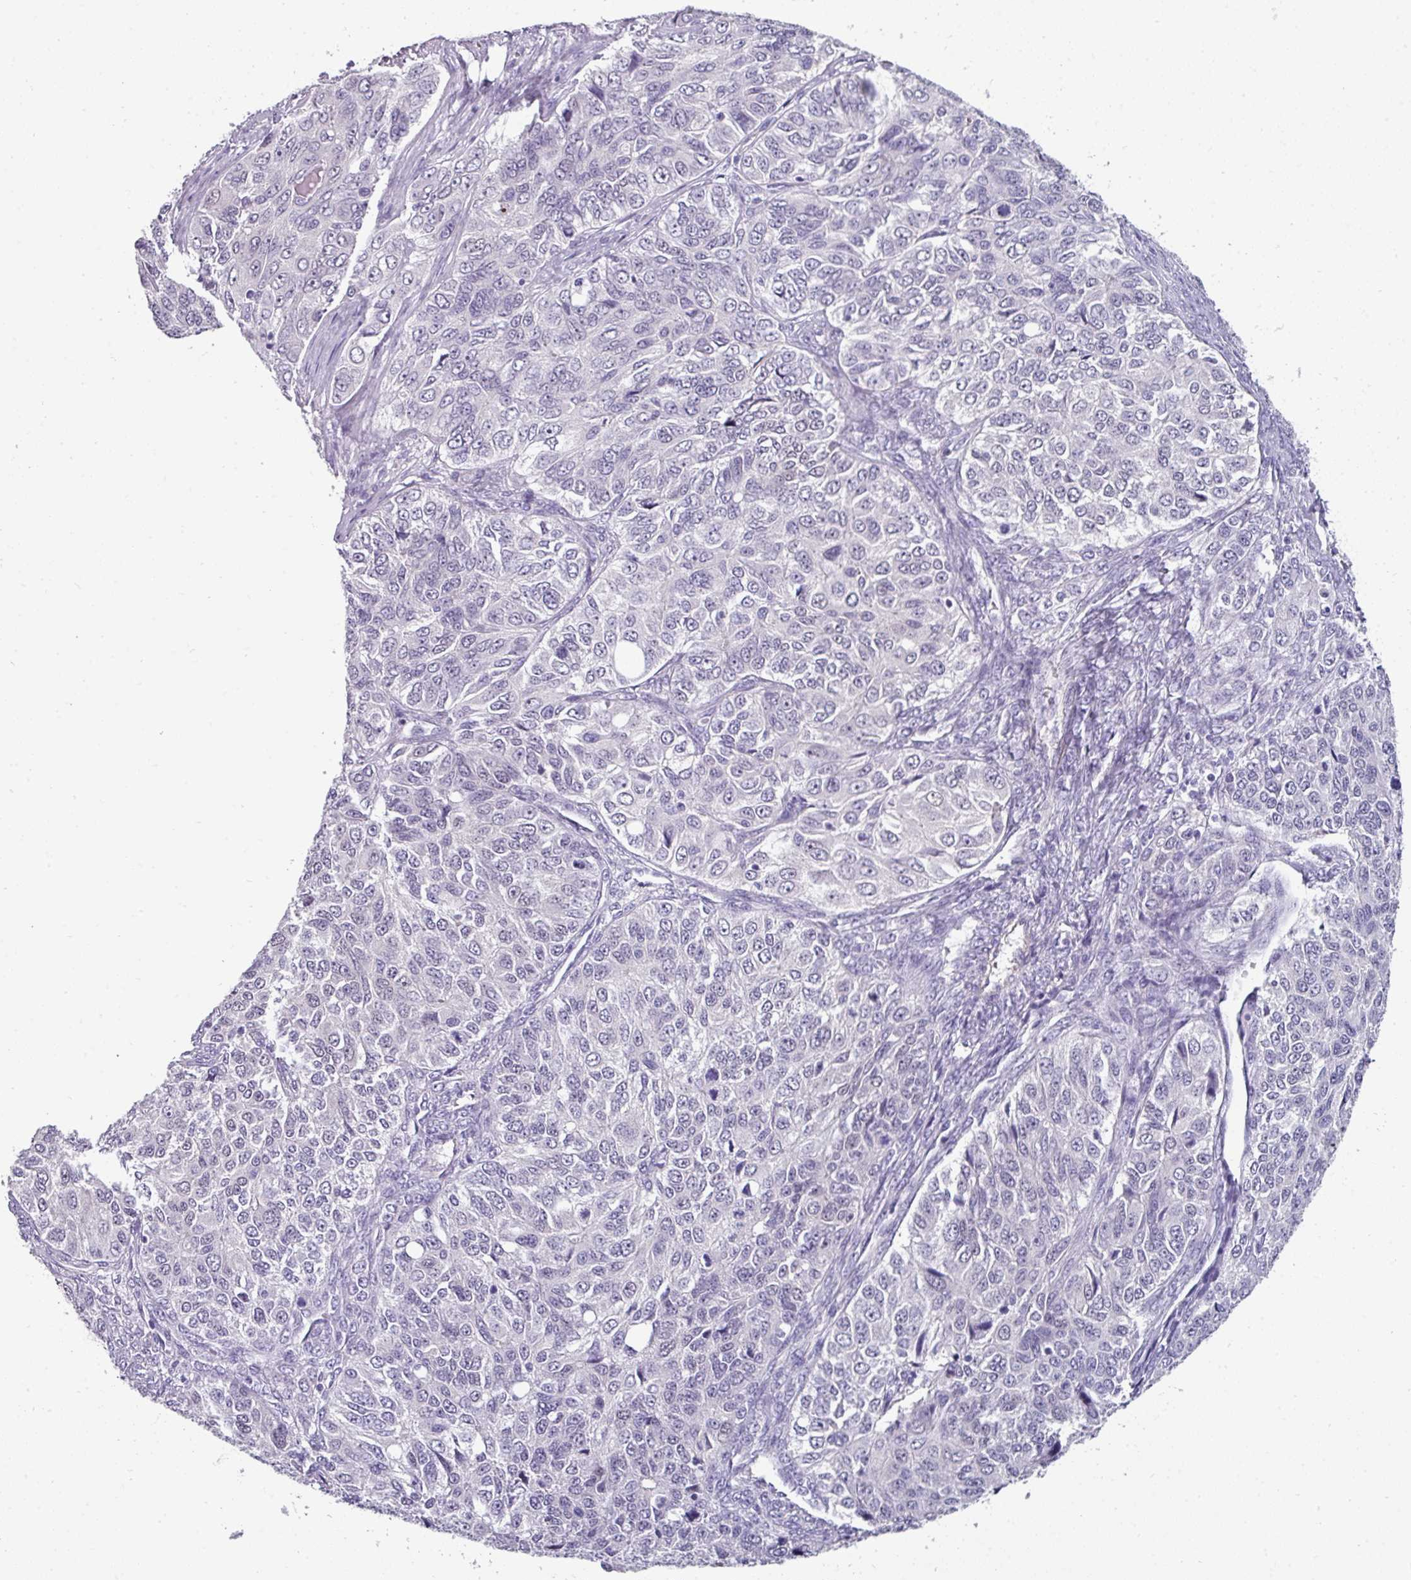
{"staining": {"intensity": "weak", "quantity": "<25%", "location": "nuclear"}, "tissue": "ovarian cancer", "cell_type": "Tumor cells", "image_type": "cancer", "snomed": [{"axis": "morphology", "description": "Carcinoma, endometroid"}, {"axis": "topography", "description": "Ovary"}], "caption": "DAB (3,3'-diaminobenzidine) immunohistochemical staining of endometroid carcinoma (ovarian) shows no significant positivity in tumor cells.", "gene": "EYA3", "patient": {"sex": "female", "age": 51}}